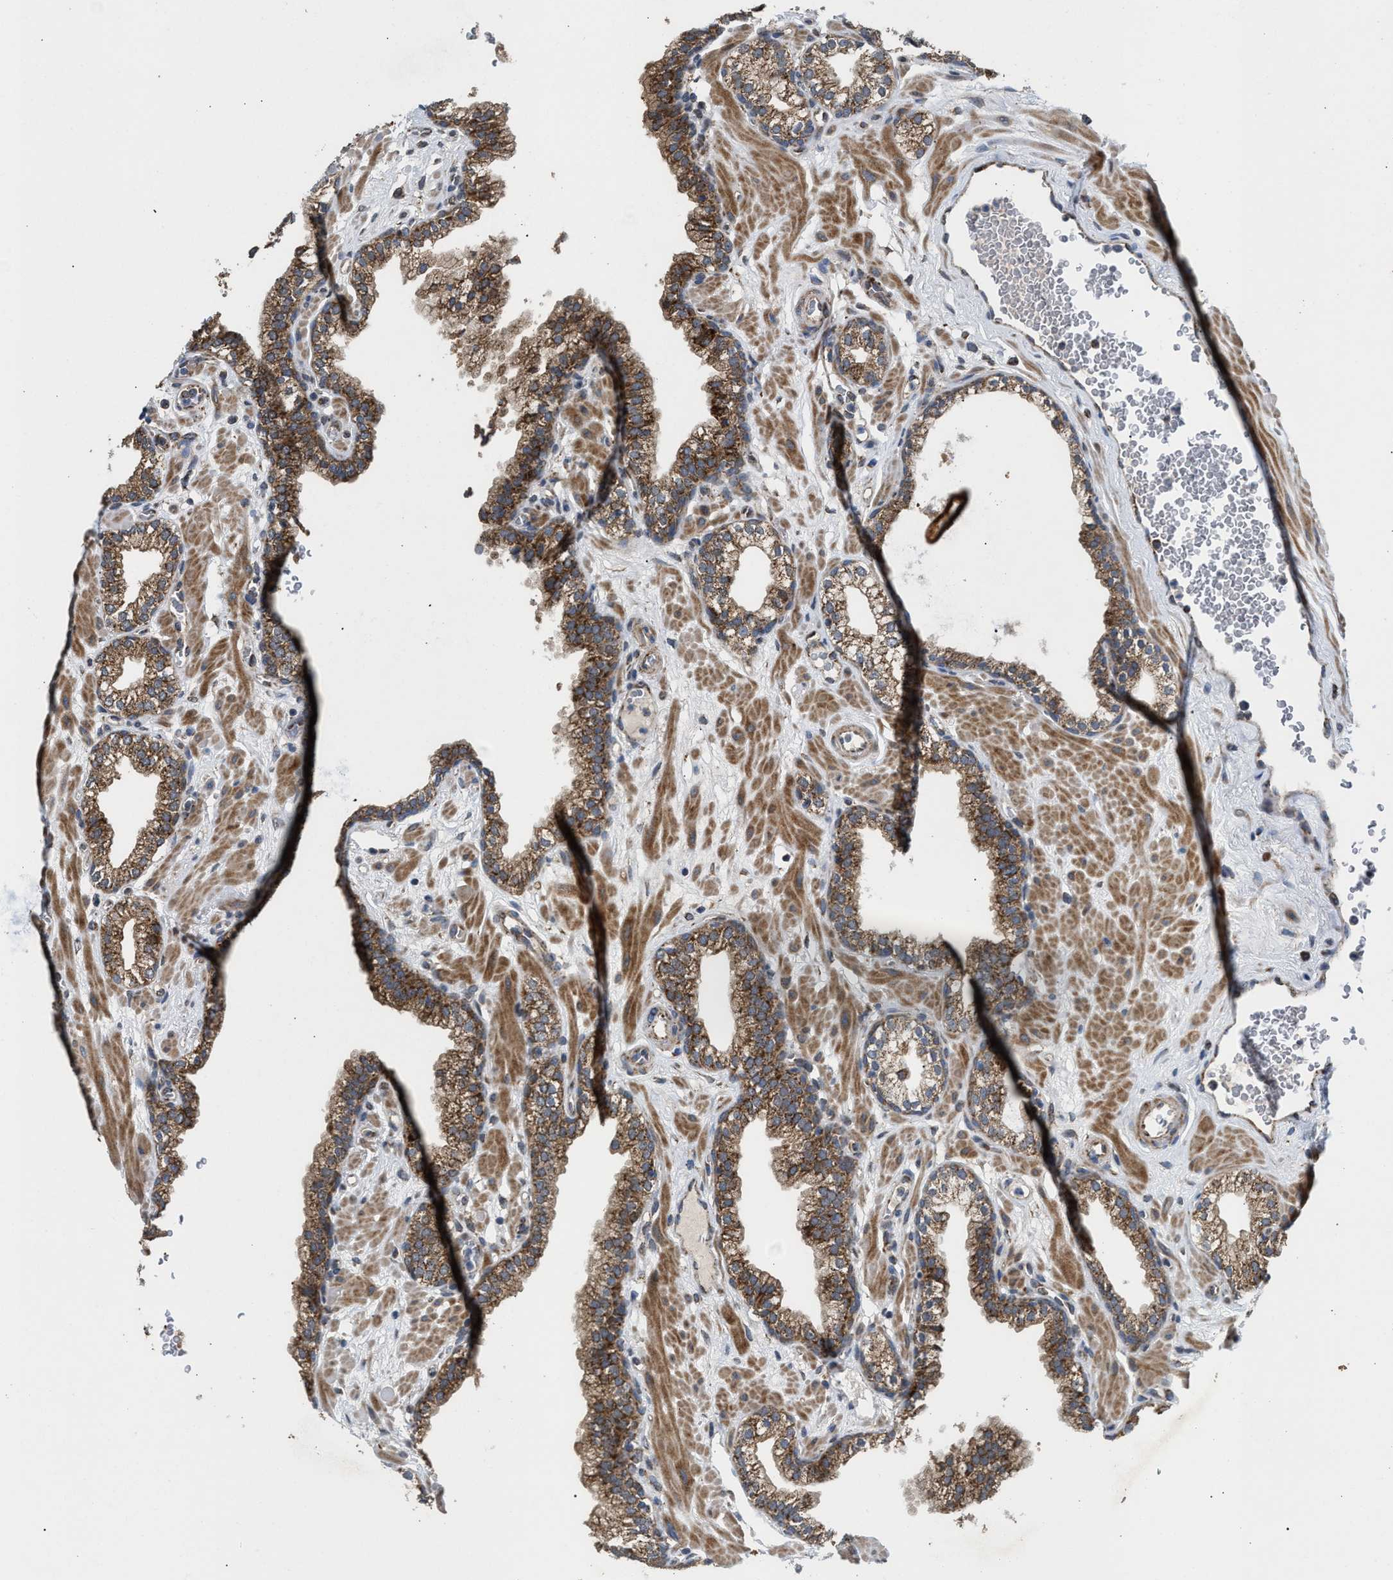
{"staining": {"intensity": "moderate", "quantity": ">75%", "location": "cytoplasmic/membranous"}, "tissue": "prostate", "cell_type": "Glandular cells", "image_type": "normal", "snomed": [{"axis": "morphology", "description": "Normal tissue, NOS"}, {"axis": "morphology", "description": "Urothelial carcinoma, Low grade"}, {"axis": "topography", "description": "Urinary bladder"}, {"axis": "topography", "description": "Prostate"}], "caption": "Immunohistochemistry (IHC) (DAB (3,3'-diaminobenzidine)) staining of unremarkable prostate exhibits moderate cytoplasmic/membranous protein expression in approximately >75% of glandular cells.", "gene": "TACO1", "patient": {"sex": "male", "age": 60}}